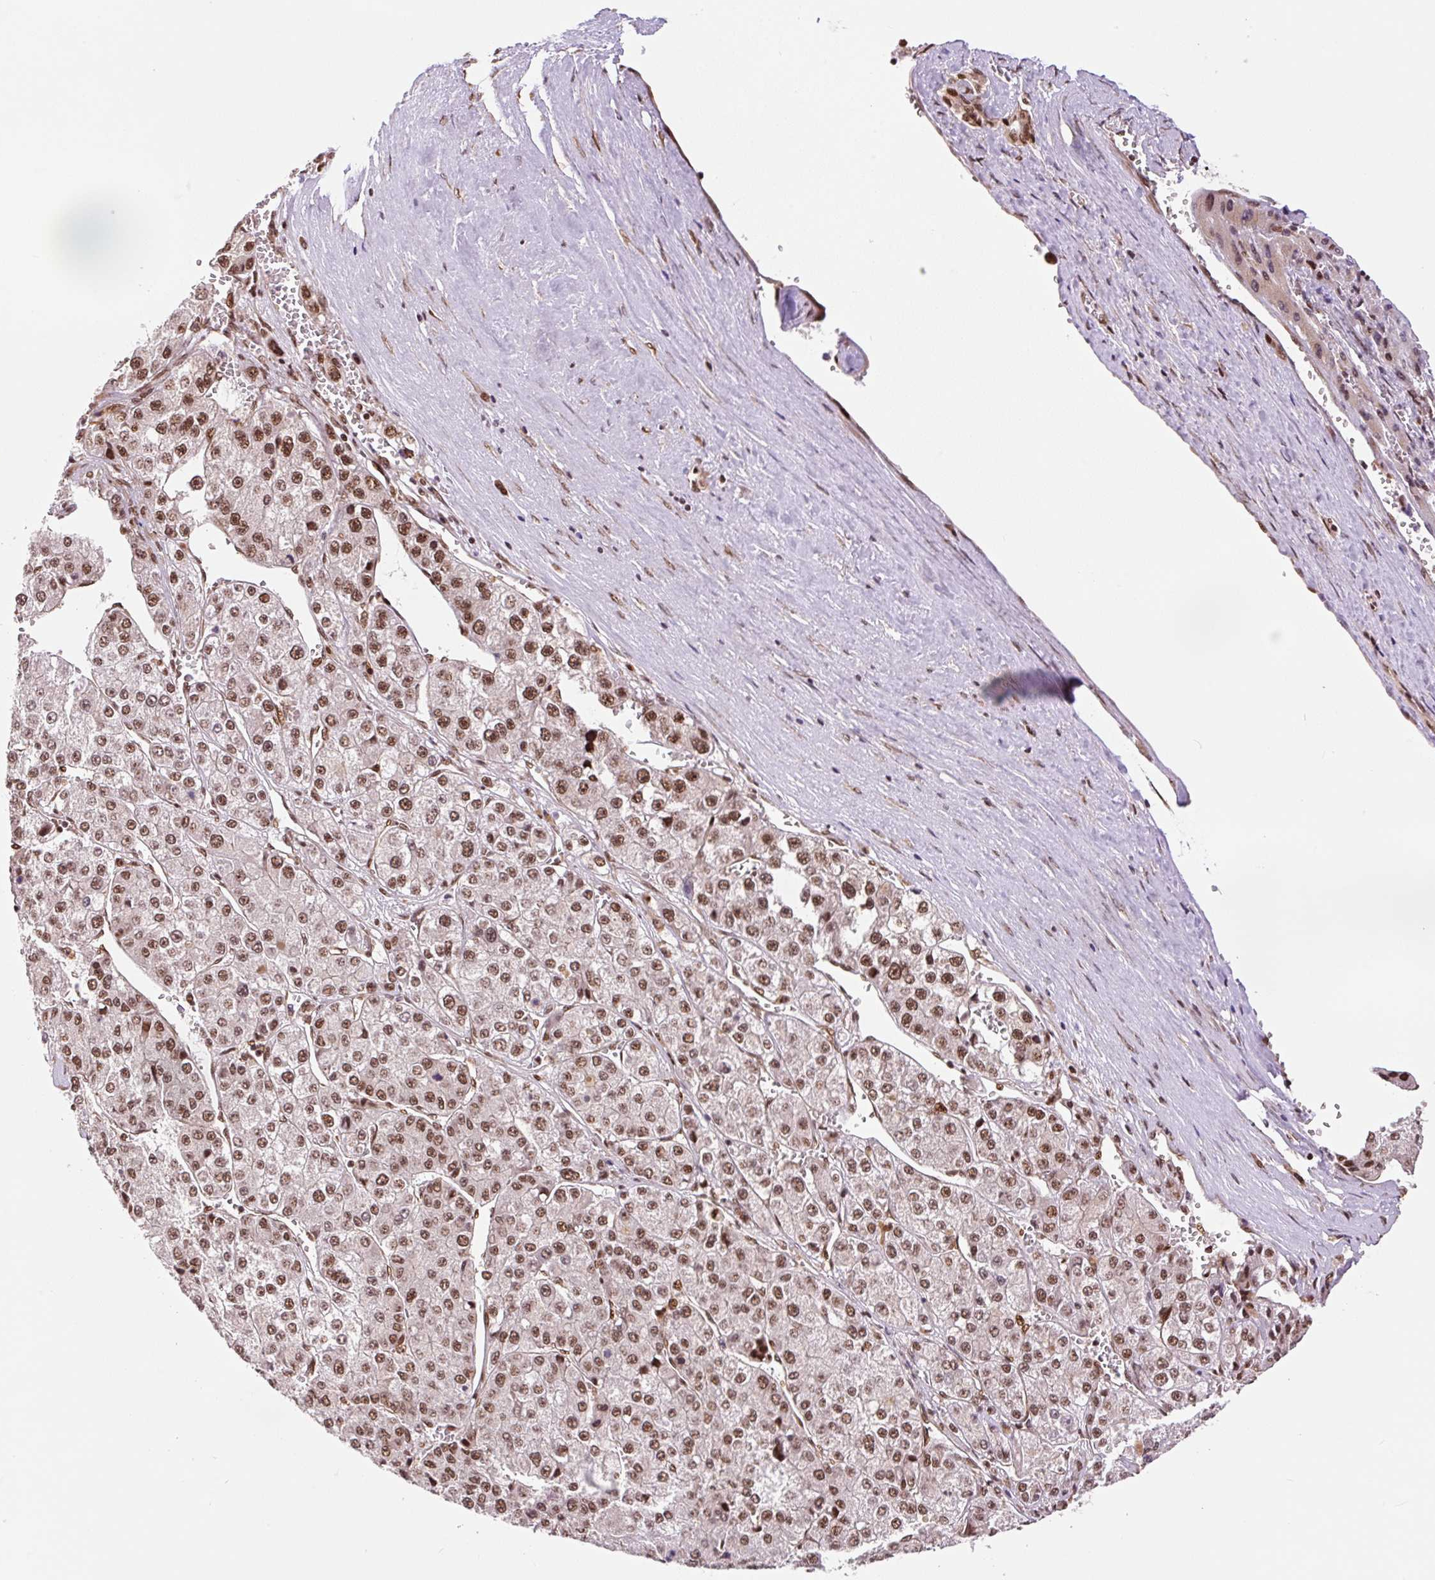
{"staining": {"intensity": "moderate", "quantity": ">75%", "location": "nuclear"}, "tissue": "liver cancer", "cell_type": "Tumor cells", "image_type": "cancer", "snomed": [{"axis": "morphology", "description": "Carcinoma, Hepatocellular, NOS"}, {"axis": "topography", "description": "Liver"}], "caption": "Moderate nuclear protein staining is identified in approximately >75% of tumor cells in hepatocellular carcinoma (liver).", "gene": "INTS8", "patient": {"sex": "female", "age": 73}}